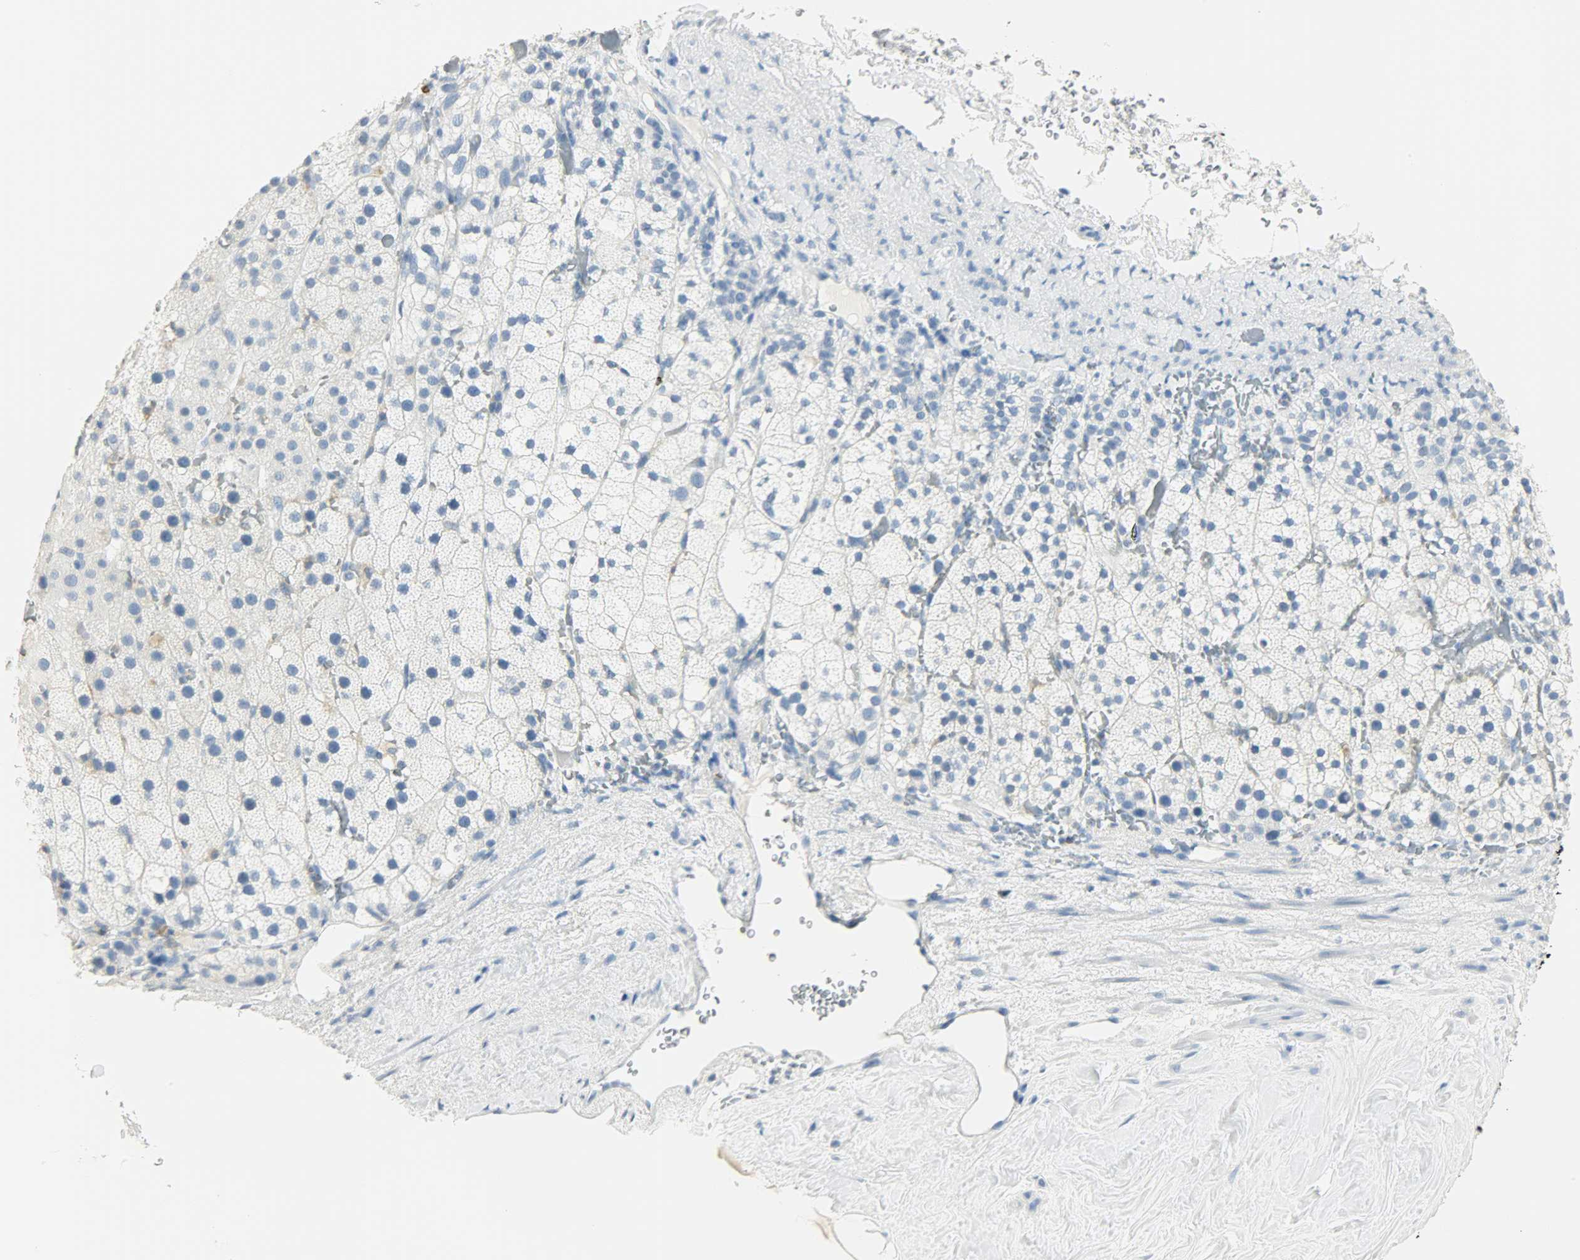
{"staining": {"intensity": "negative", "quantity": "none", "location": "none"}, "tissue": "adrenal gland", "cell_type": "Glandular cells", "image_type": "normal", "snomed": [{"axis": "morphology", "description": "Normal tissue, NOS"}, {"axis": "topography", "description": "Adrenal gland"}], "caption": "This is an immunohistochemistry (IHC) image of normal human adrenal gland. There is no positivity in glandular cells.", "gene": "PTPN6", "patient": {"sex": "male", "age": 35}}